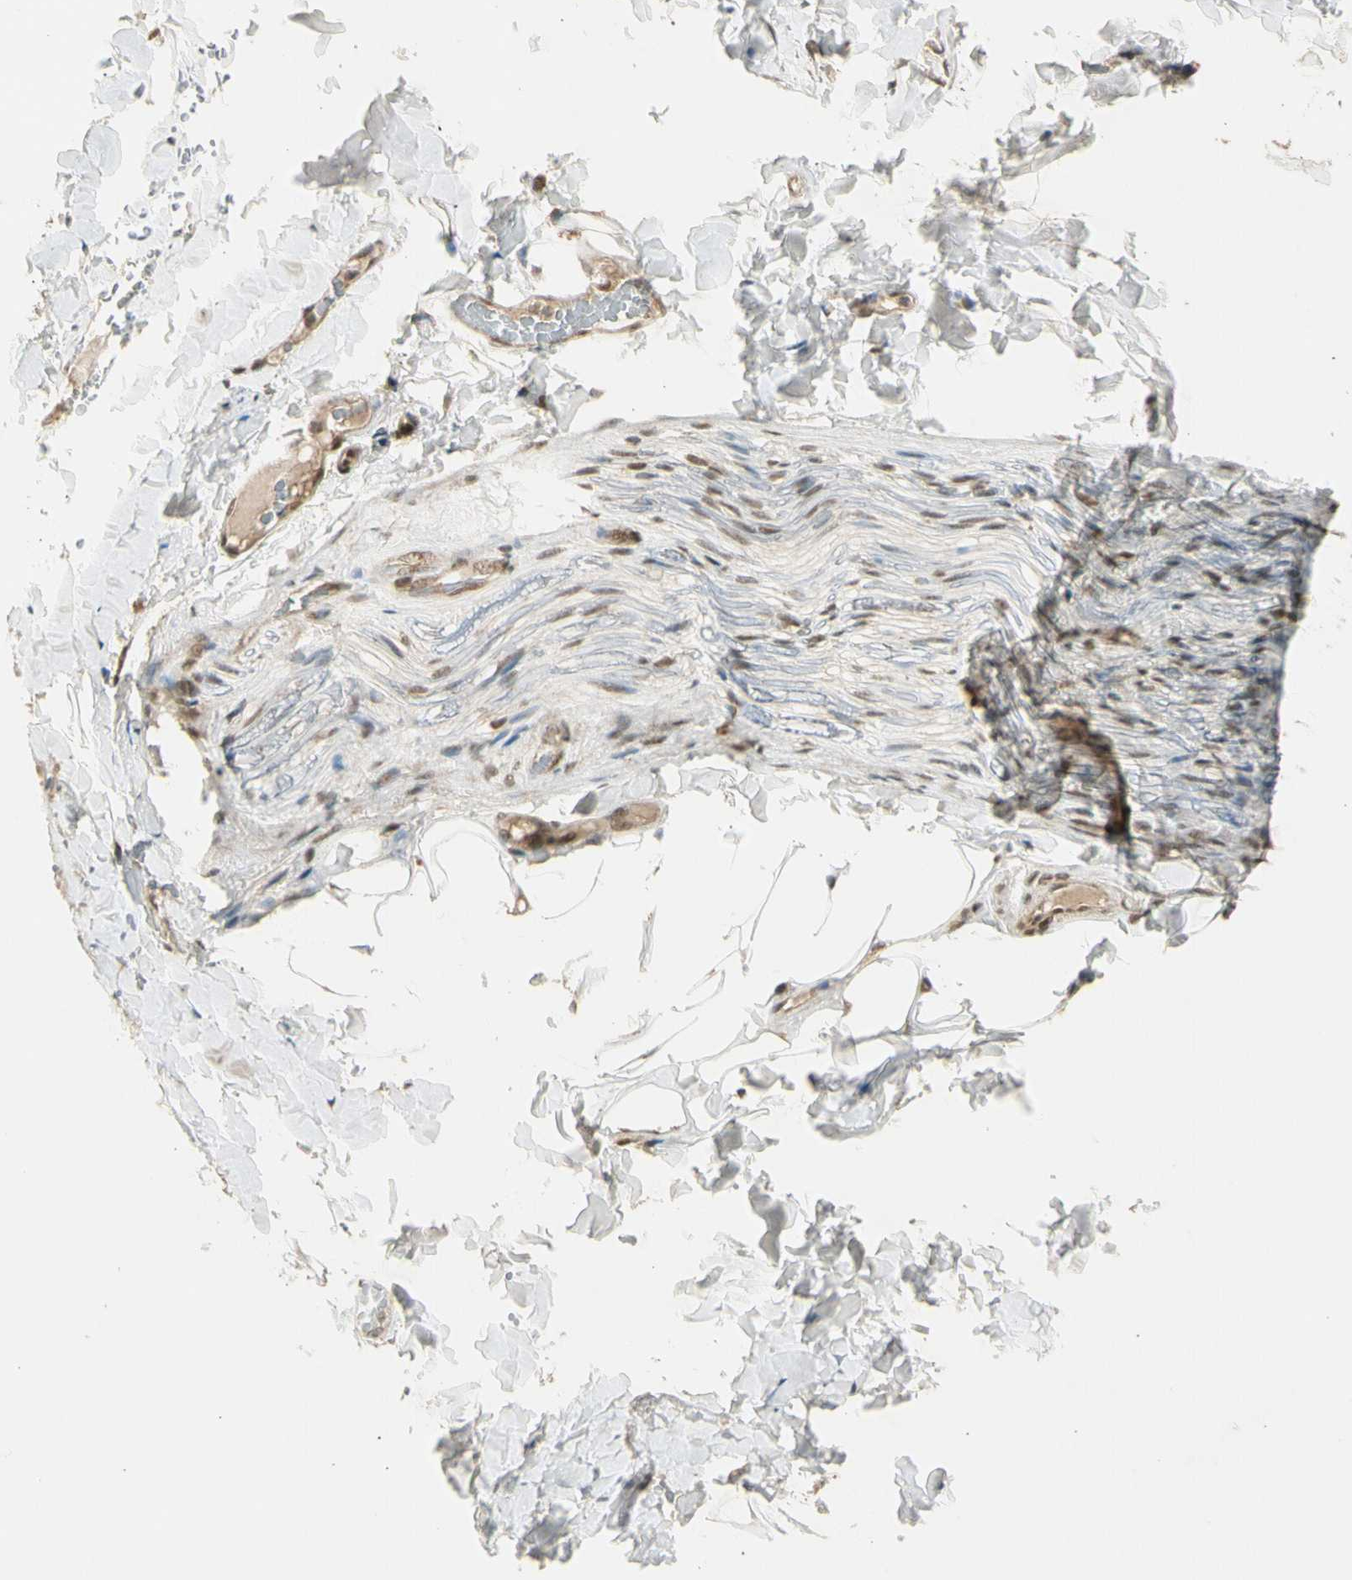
{"staining": {"intensity": "moderate", "quantity": ">75%", "location": "cytoplasmic/membranous,nuclear"}, "tissue": "adipose tissue", "cell_type": "Adipocytes", "image_type": "normal", "snomed": [{"axis": "morphology", "description": "Normal tissue, NOS"}, {"axis": "topography", "description": "Peripheral nerve tissue"}], "caption": "Immunohistochemistry photomicrograph of benign adipose tissue: human adipose tissue stained using IHC displays medium levels of moderate protein expression localized specifically in the cytoplasmic/membranous,nuclear of adipocytes, appearing as a cytoplasmic/membranous,nuclear brown color.", "gene": "ZNF135", "patient": {"sex": "male", "age": 70}}